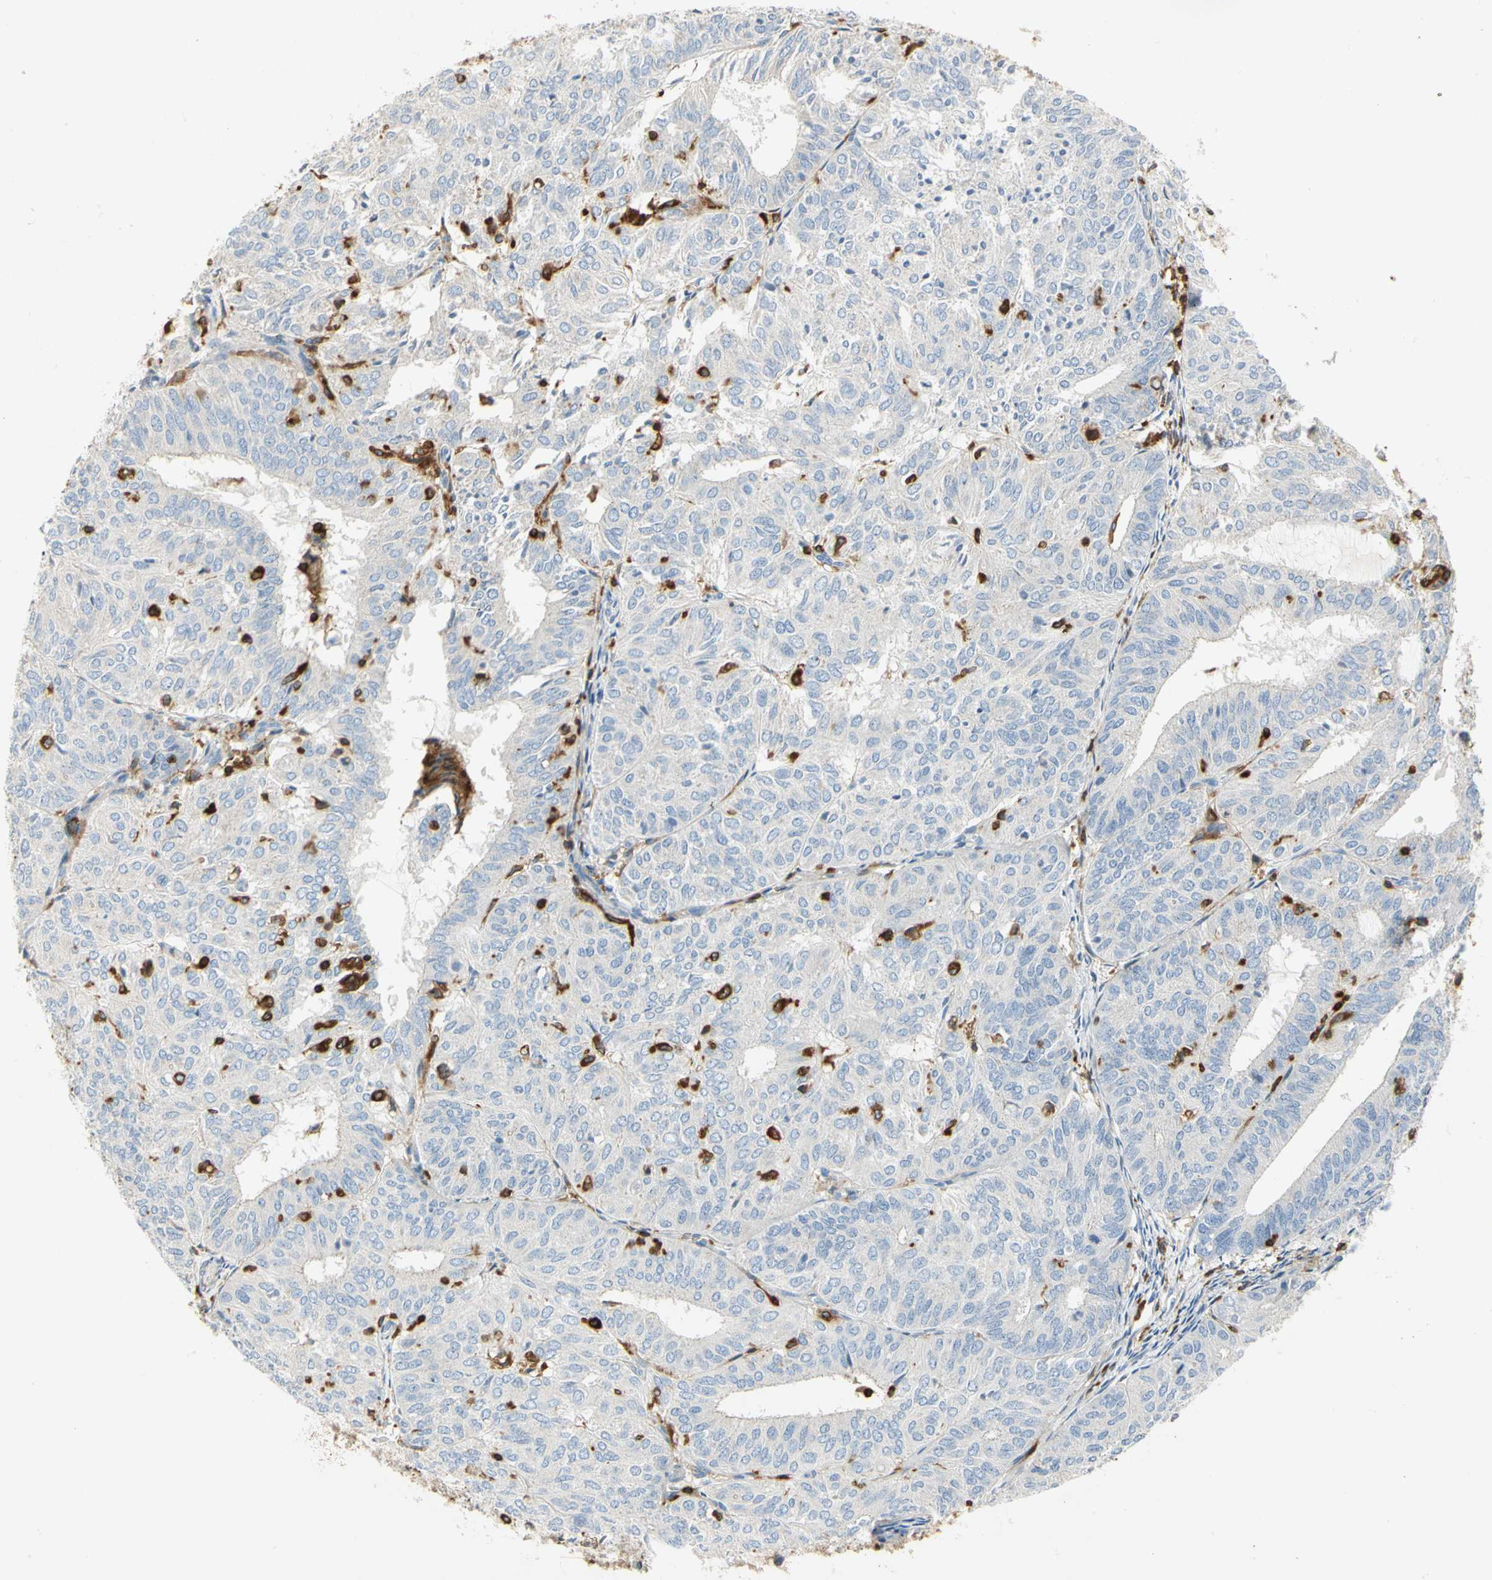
{"staining": {"intensity": "negative", "quantity": "none", "location": "none"}, "tissue": "endometrial cancer", "cell_type": "Tumor cells", "image_type": "cancer", "snomed": [{"axis": "morphology", "description": "Adenocarcinoma, NOS"}, {"axis": "topography", "description": "Uterus"}], "caption": "Protein analysis of endometrial cancer demonstrates no significant staining in tumor cells.", "gene": "FMNL1", "patient": {"sex": "female", "age": 60}}